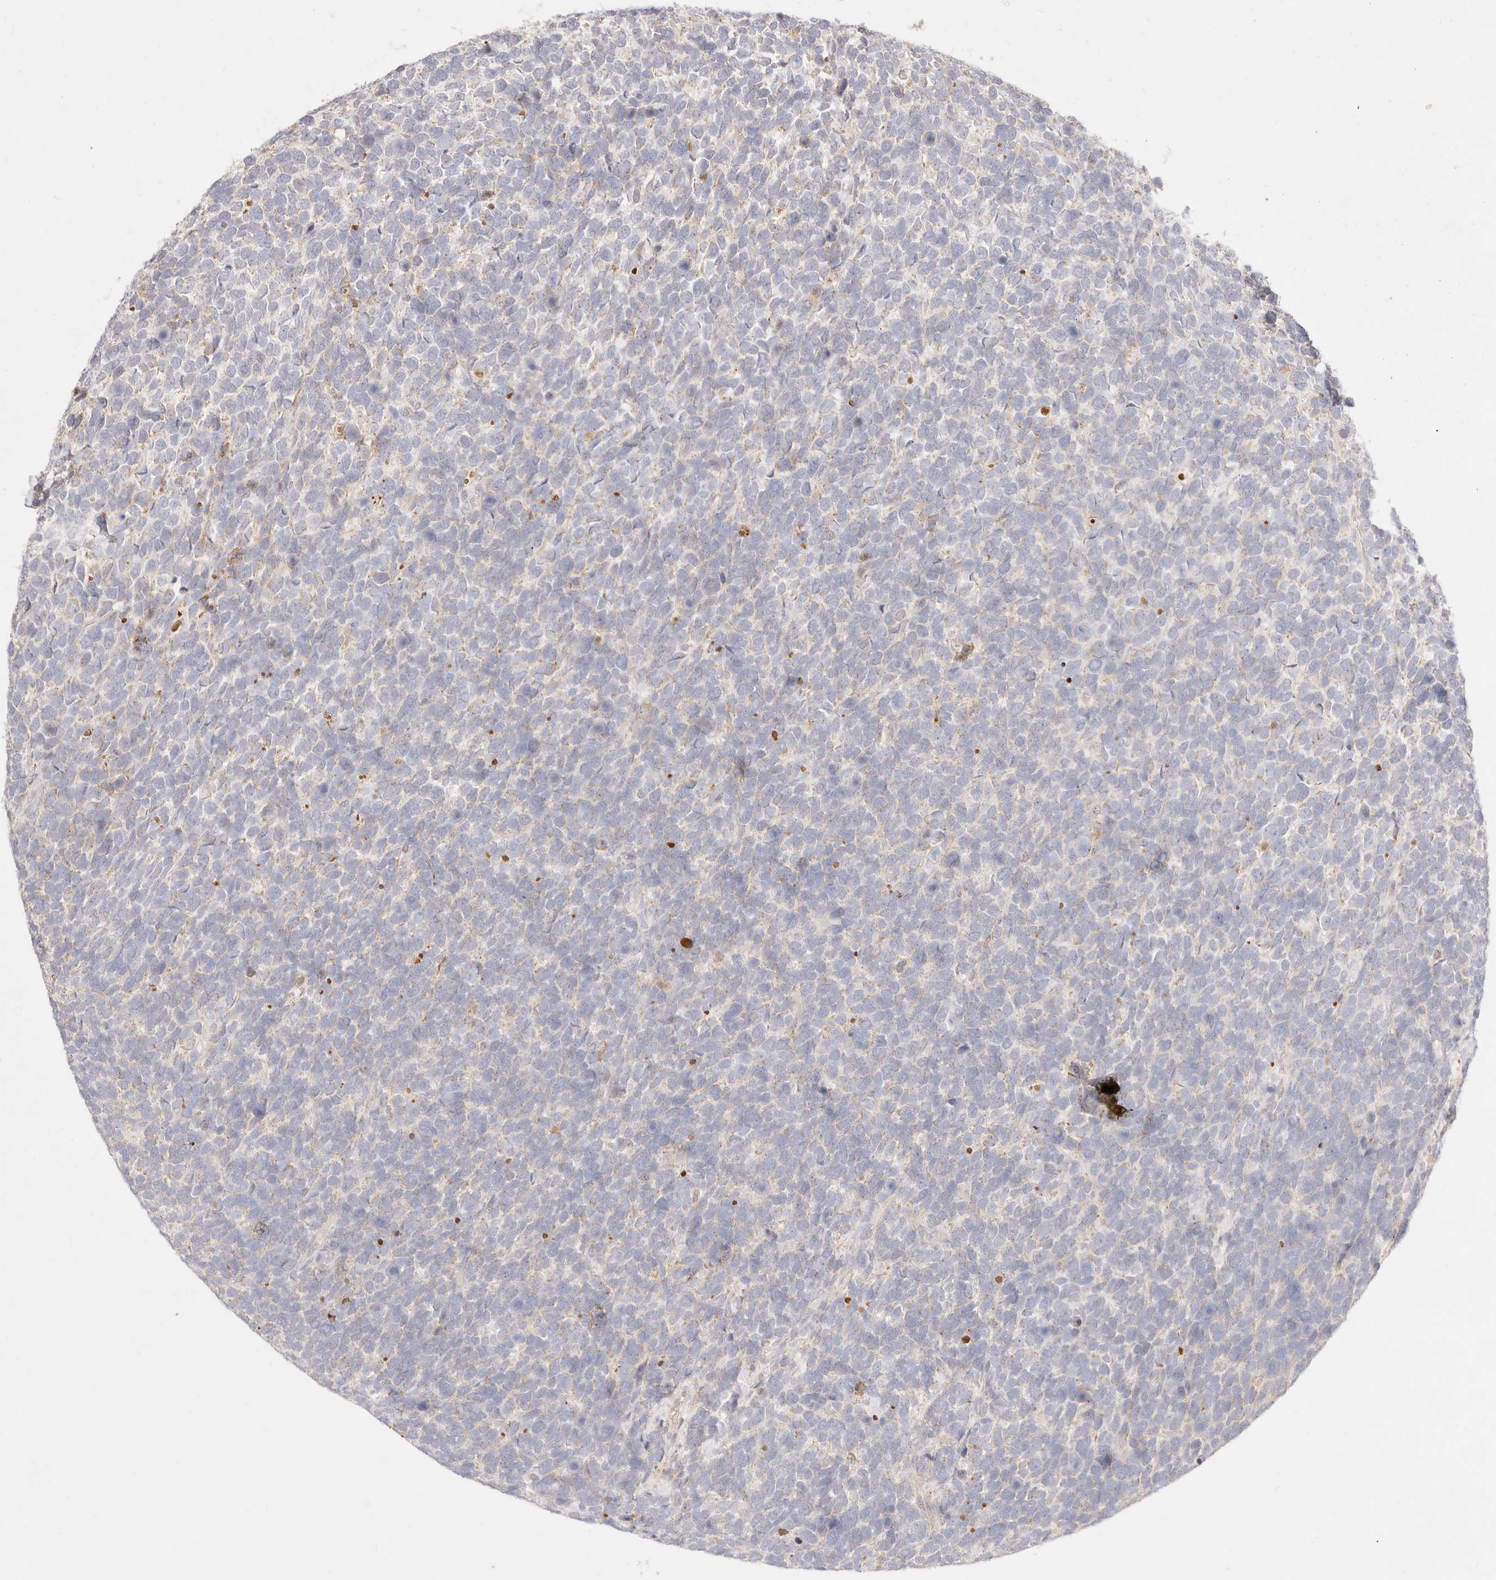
{"staining": {"intensity": "negative", "quantity": "none", "location": "none"}, "tissue": "urothelial cancer", "cell_type": "Tumor cells", "image_type": "cancer", "snomed": [{"axis": "morphology", "description": "Urothelial carcinoma, High grade"}, {"axis": "topography", "description": "Urinary bladder"}], "caption": "This is a image of IHC staining of urothelial carcinoma (high-grade), which shows no expression in tumor cells.", "gene": "ACOX1", "patient": {"sex": "female", "age": 82}}